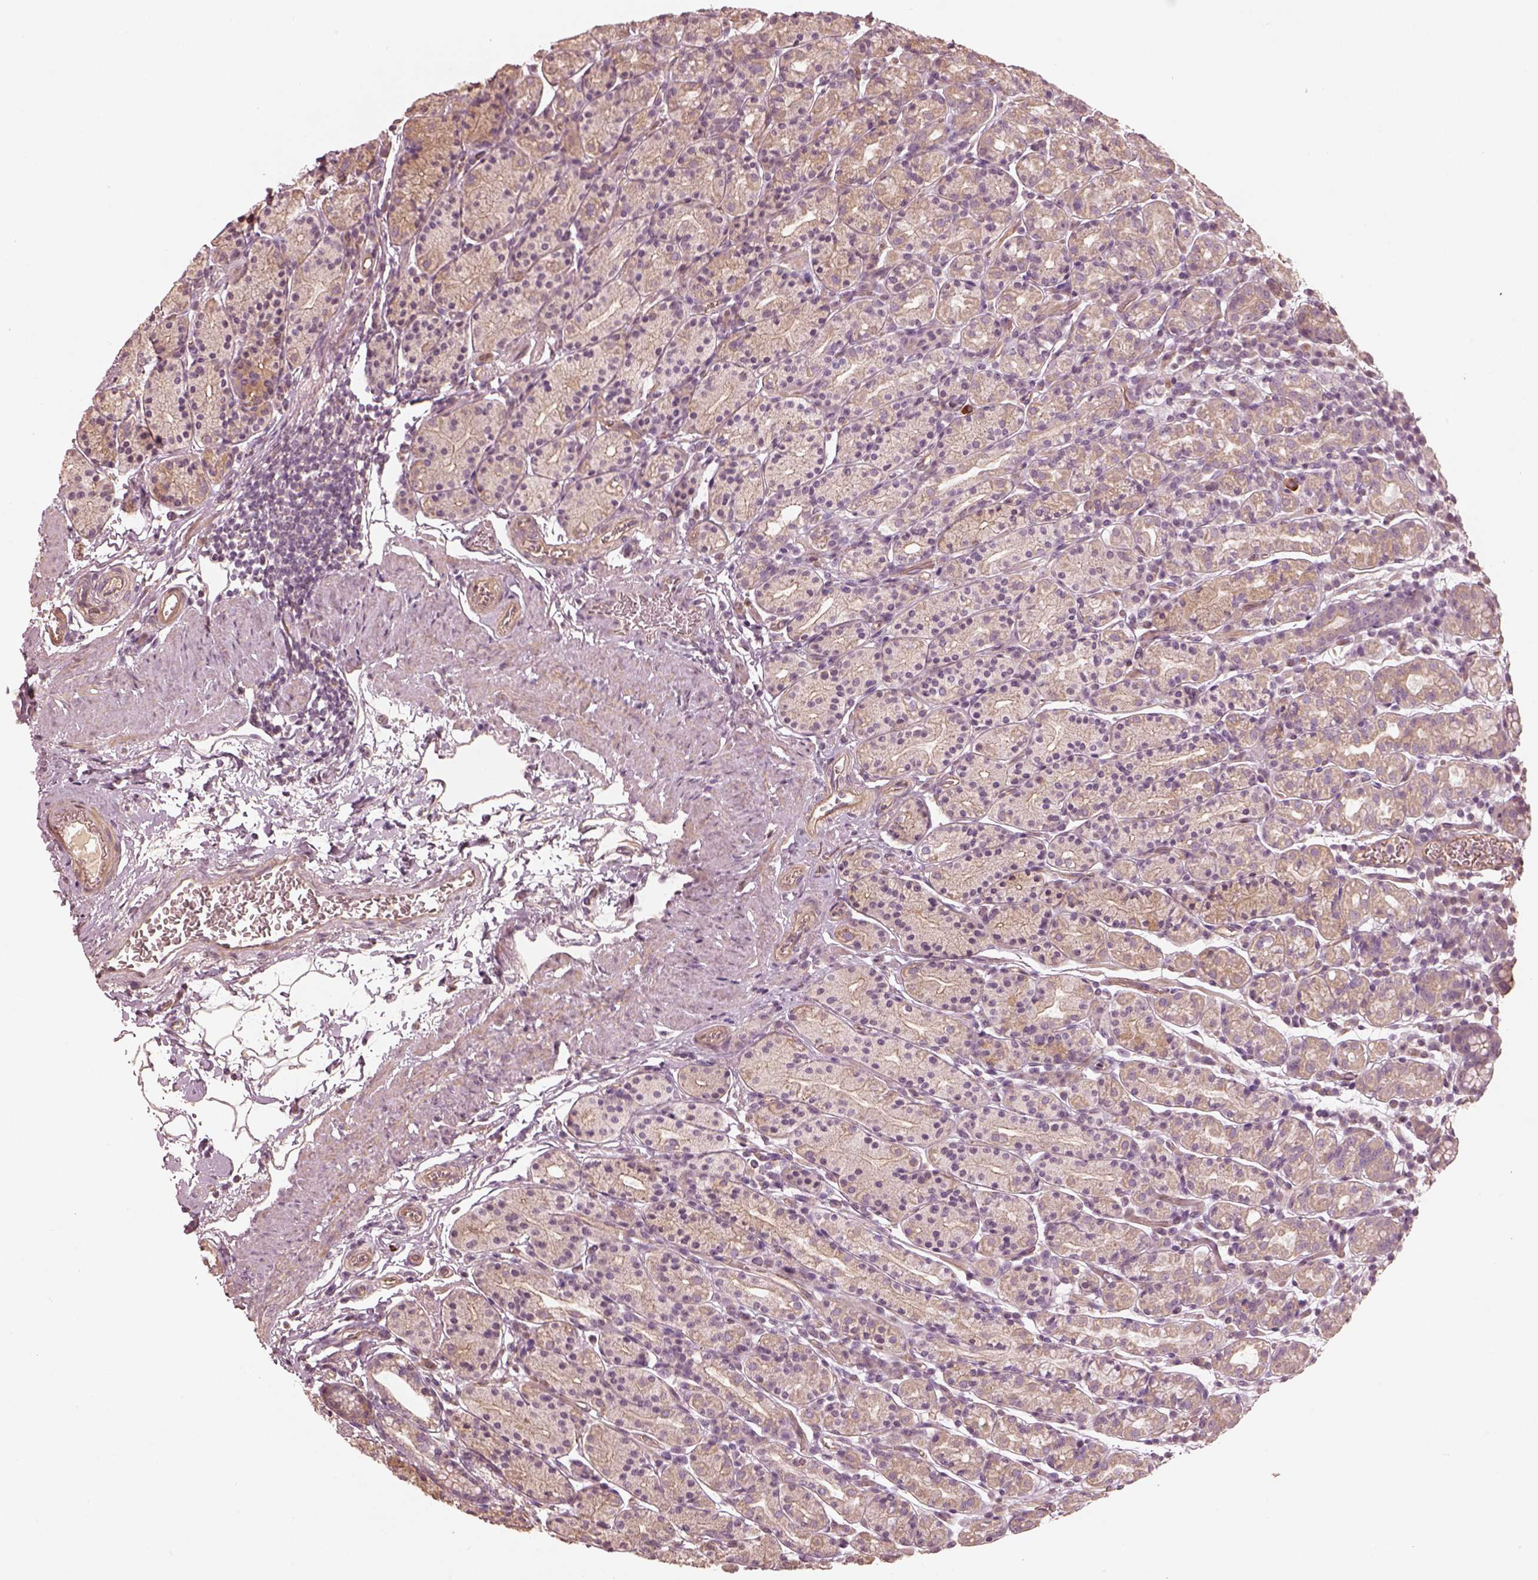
{"staining": {"intensity": "weak", "quantity": ">75%", "location": "cytoplasmic/membranous"}, "tissue": "stomach", "cell_type": "Glandular cells", "image_type": "normal", "snomed": [{"axis": "morphology", "description": "Normal tissue, NOS"}, {"axis": "topography", "description": "Stomach, upper"}, {"axis": "topography", "description": "Stomach"}], "caption": "Immunohistochemistry micrograph of normal stomach: human stomach stained using immunohistochemistry reveals low levels of weak protein expression localized specifically in the cytoplasmic/membranous of glandular cells, appearing as a cytoplasmic/membranous brown color.", "gene": "OTOGL", "patient": {"sex": "male", "age": 62}}